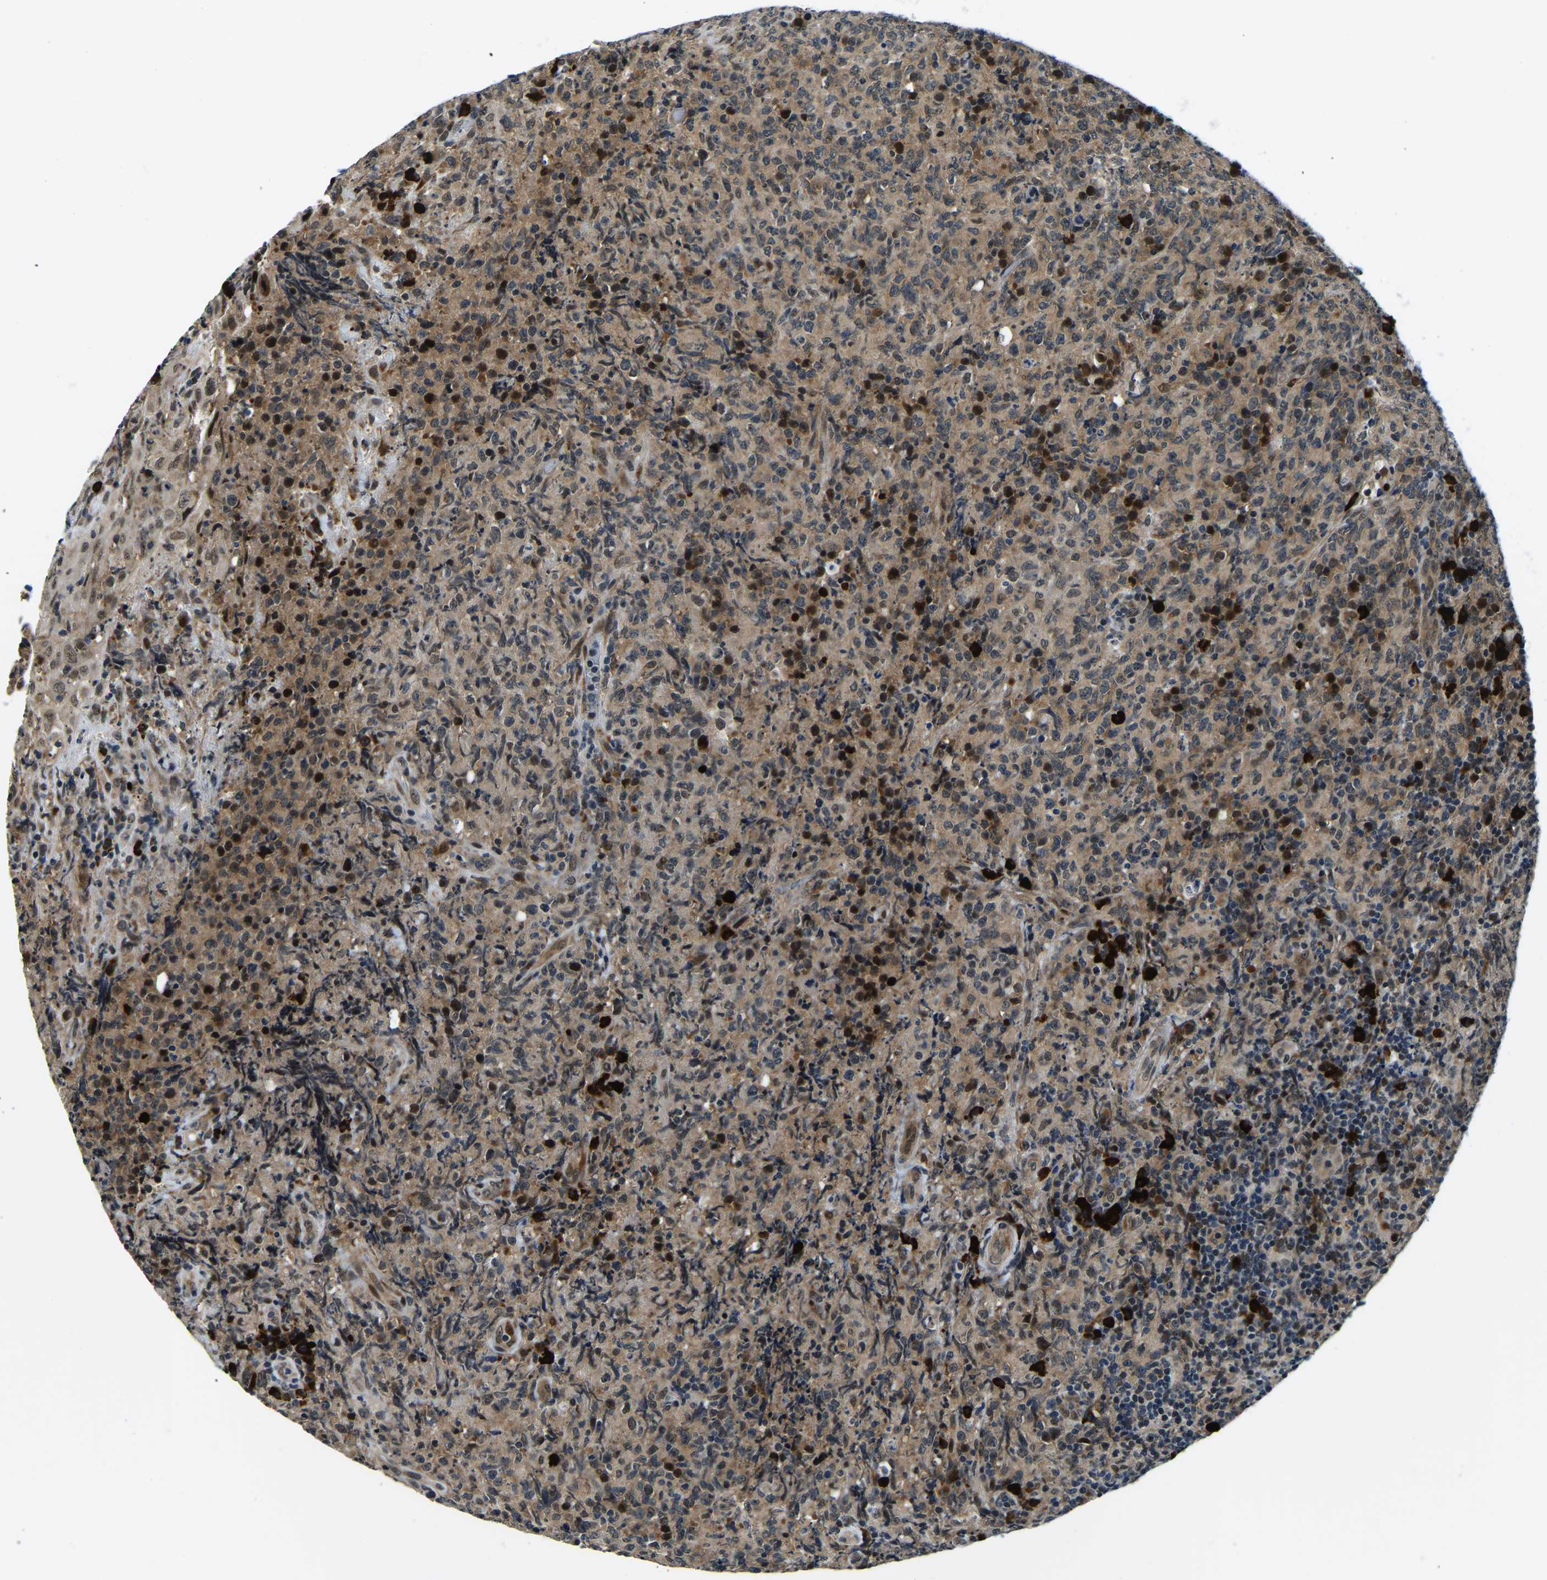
{"staining": {"intensity": "moderate", "quantity": "25%-75%", "location": "cytoplasmic/membranous"}, "tissue": "lymphoma", "cell_type": "Tumor cells", "image_type": "cancer", "snomed": [{"axis": "morphology", "description": "Malignant lymphoma, non-Hodgkin's type, High grade"}, {"axis": "topography", "description": "Tonsil"}], "caption": "High-grade malignant lymphoma, non-Hodgkin's type stained with DAB (3,3'-diaminobenzidine) IHC exhibits medium levels of moderate cytoplasmic/membranous positivity in approximately 25%-75% of tumor cells.", "gene": "ING2", "patient": {"sex": "female", "age": 36}}